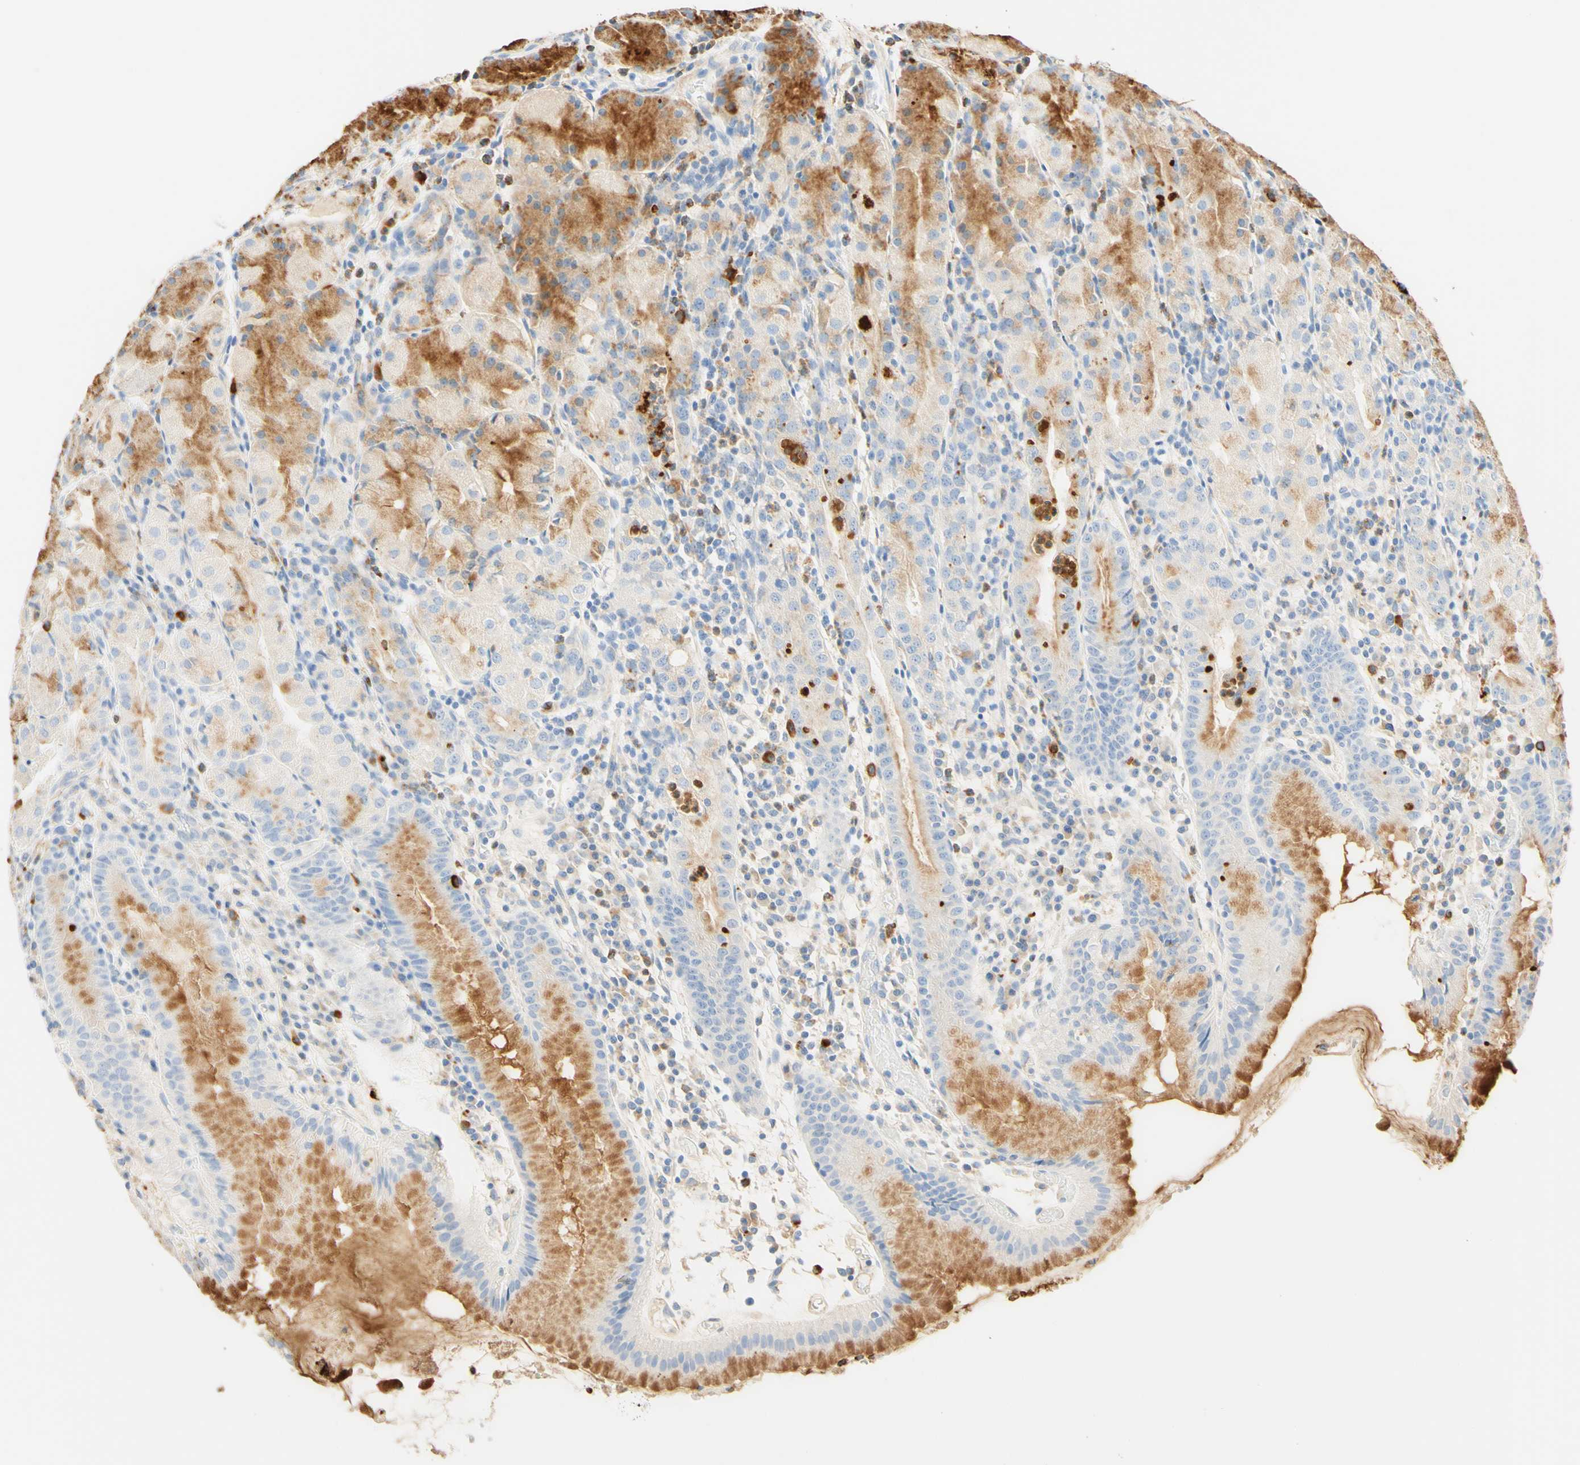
{"staining": {"intensity": "moderate", "quantity": "25%-75%", "location": "cytoplasmic/membranous"}, "tissue": "stomach", "cell_type": "Glandular cells", "image_type": "normal", "snomed": [{"axis": "morphology", "description": "Normal tissue, NOS"}, {"axis": "topography", "description": "Stomach"}, {"axis": "topography", "description": "Stomach, lower"}], "caption": "Protein staining of normal stomach shows moderate cytoplasmic/membranous staining in about 25%-75% of glandular cells.", "gene": "CD63", "patient": {"sex": "female", "age": 75}}